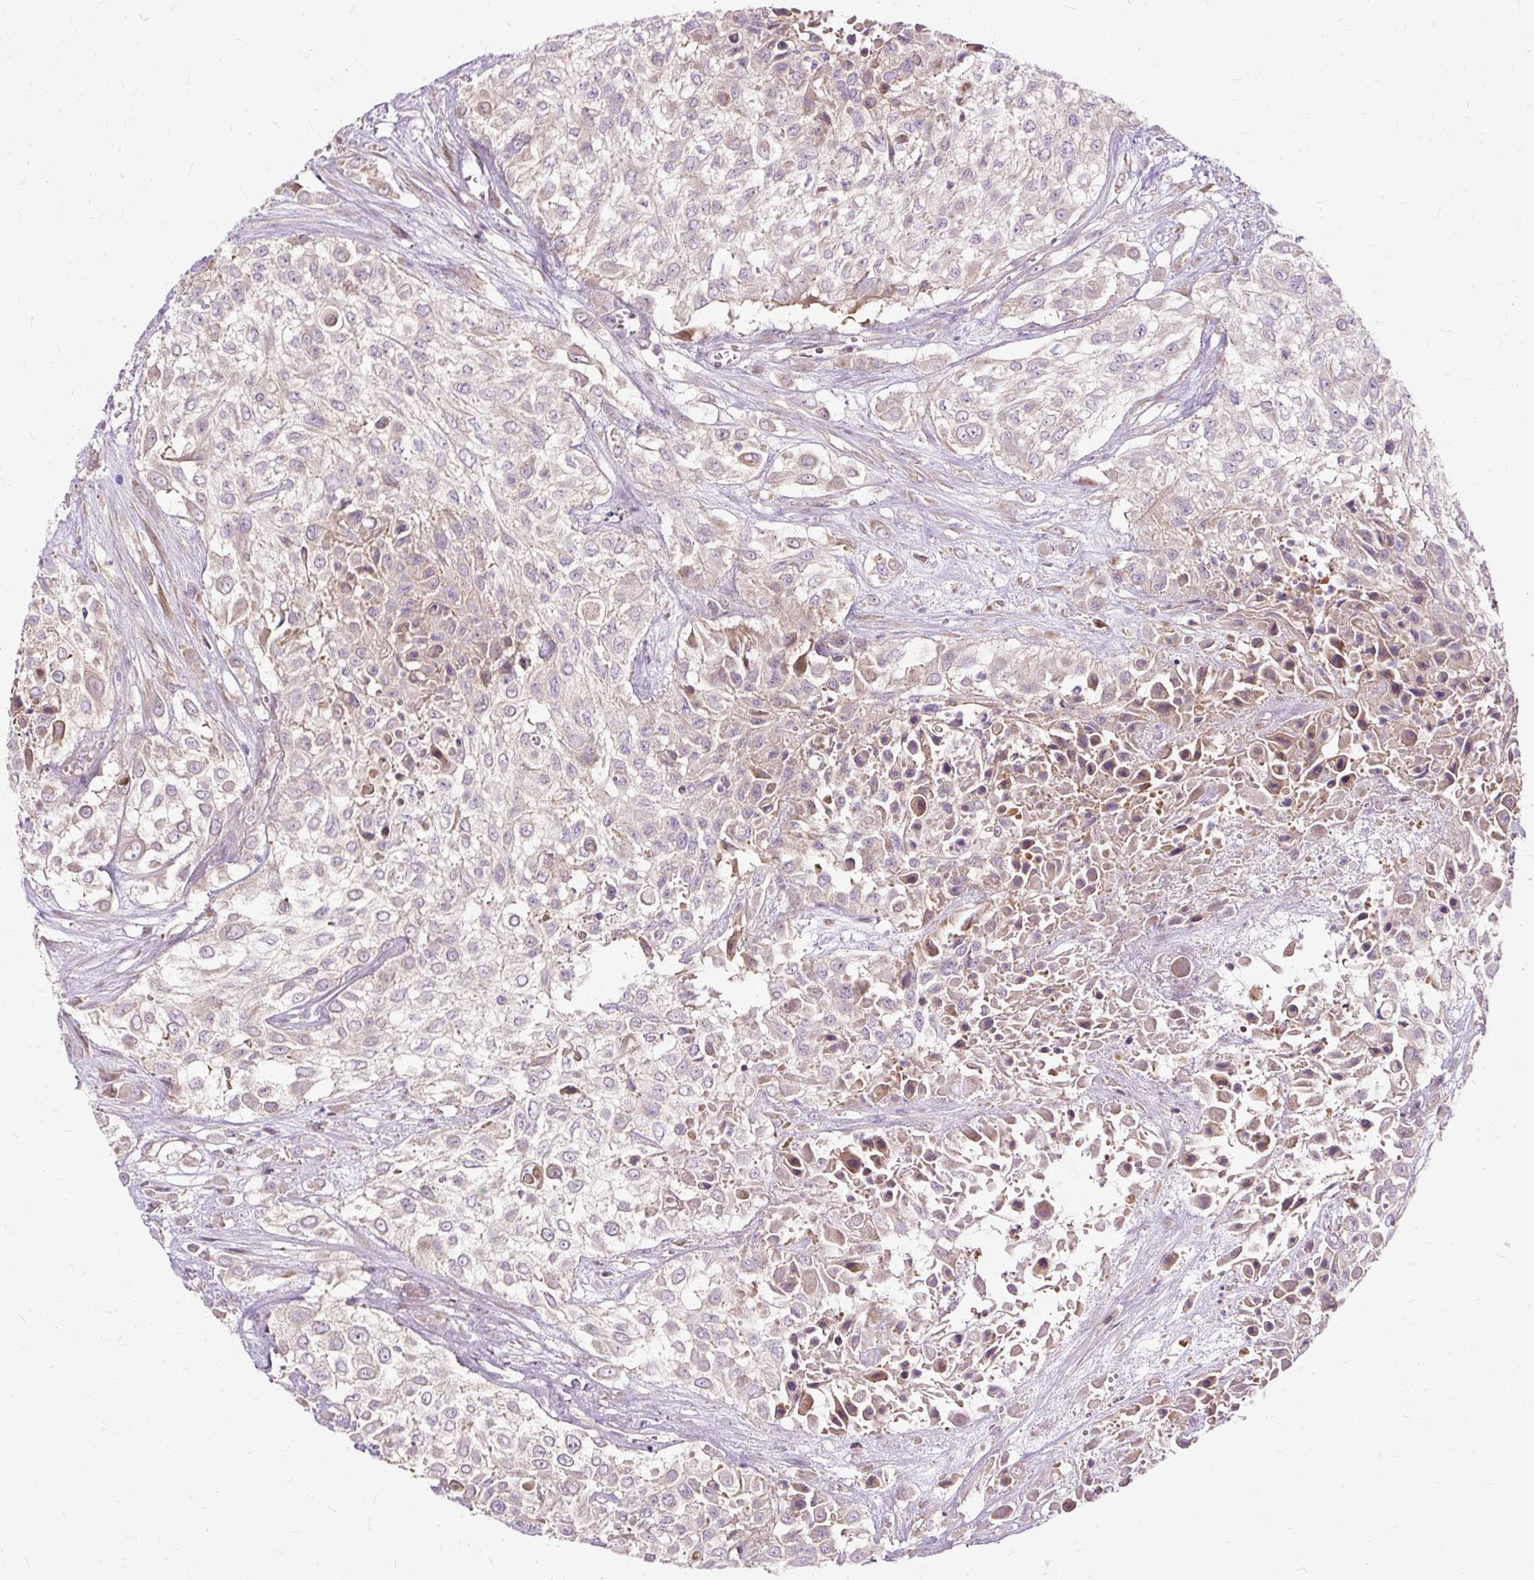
{"staining": {"intensity": "negative", "quantity": "none", "location": "none"}, "tissue": "urothelial cancer", "cell_type": "Tumor cells", "image_type": "cancer", "snomed": [{"axis": "morphology", "description": "Urothelial carcinoma, High grade"}, {"axis": "topography", "description": "Urinary bladder"}], "caption": "Micrograph shows no protein expression in tumor cells of urothelial cancer tissue.", "gene": "TSPAN8", "patient": {"sex": "male", "age": 57}}